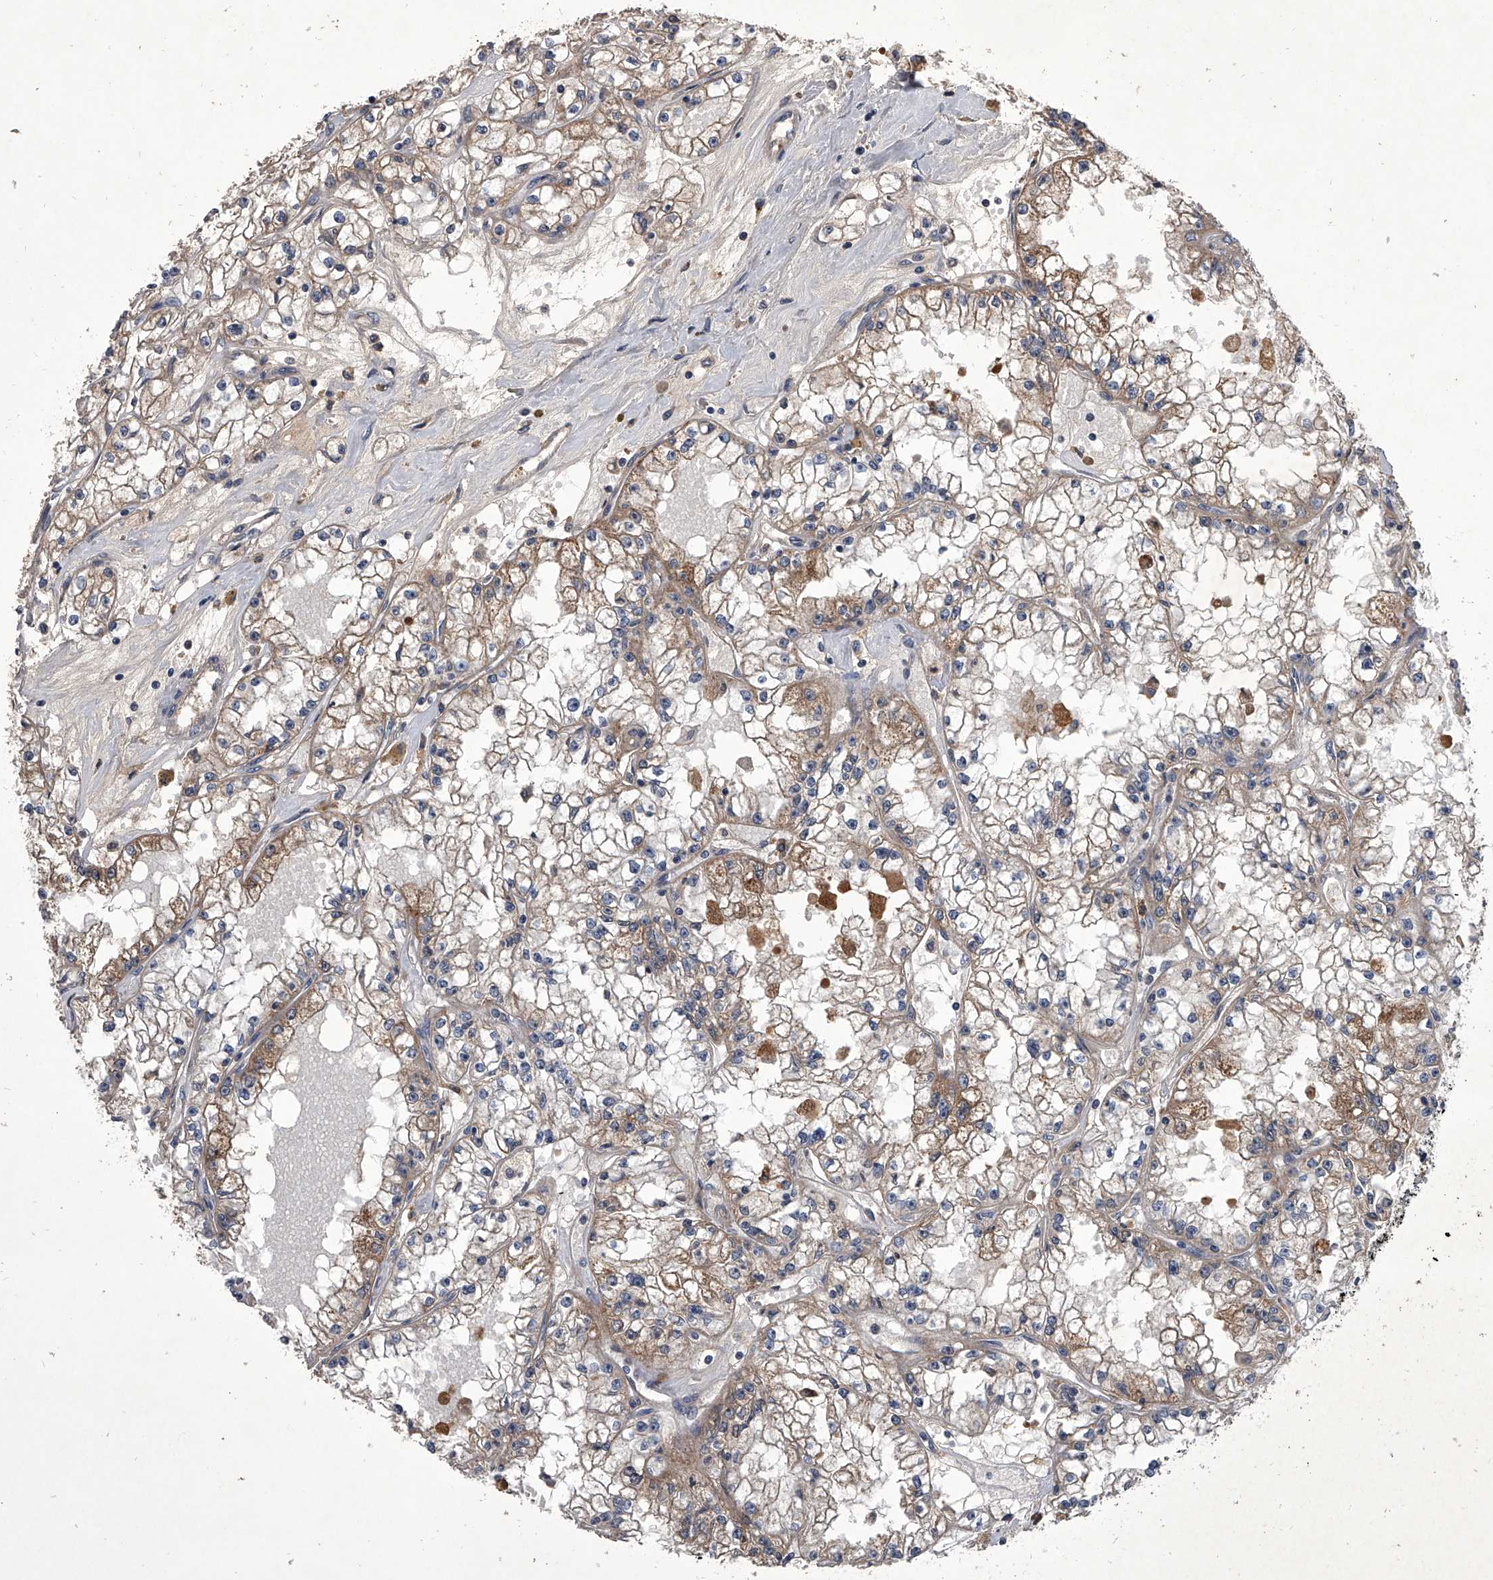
{"staining": {"intensity": "moderate", "quantity": "25%-75%", "location": "cytoplasmic/membranous"}, "tissue": "renal cancer", "cell_type": "Tumor cells", "image_type": "cancer", "snomed": [{"axis": "morphology", "description": "Adenocarcinoma, NOS"}, {"axis": "topography", "description": "Kidney"}], "caption": "Immunohistochemical staining of renal cancer (adenocarcinoma) reveals moderate cytoplasmic/membranous protein positivity in approximately 25%-75% of tumor cells. (DAB IHC, brown staining for protein, blue staining for nuclei).", "gene": "NRP1", "patient": {"sex": "male", "age": 56}}